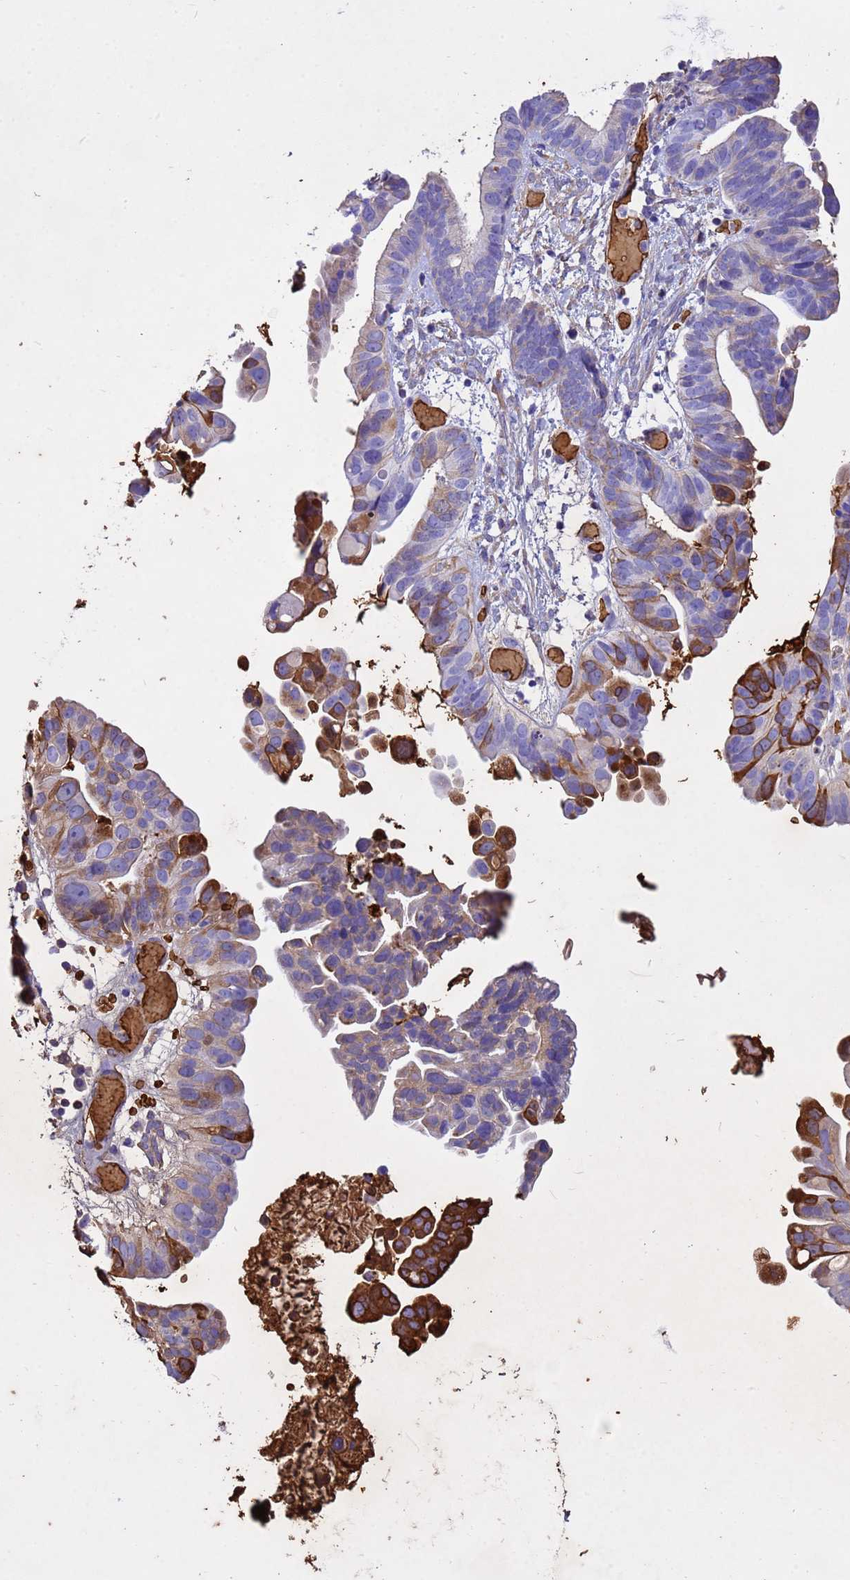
{"staining": {"intensity": "moderate", "quantity": "<25%", "location": "cytoplasmic/membranous"}, "tissue": "ovarian cancer", "cell_type": "Tumor cells", "image_type": "cancer", "snomed": [{"axis": "morphology", "description": "Cystadenocarcinoma, serous, NOS"}, {"axis": "topography", "description": "Ovary"}], "caption": "Serous cystadenocarcinoma (ovarian) stained with DAB (3,3'-diaminobenzidine) immunohistochemistry displays low levels of moderate cytoplasmic/membranous positivity in about <25% of tumor cells. The protein of interest is shown in brown color, while the nuclei are stained blue.", "gene": "HBA2", "patient": {"sex": "female", "age": 56}}